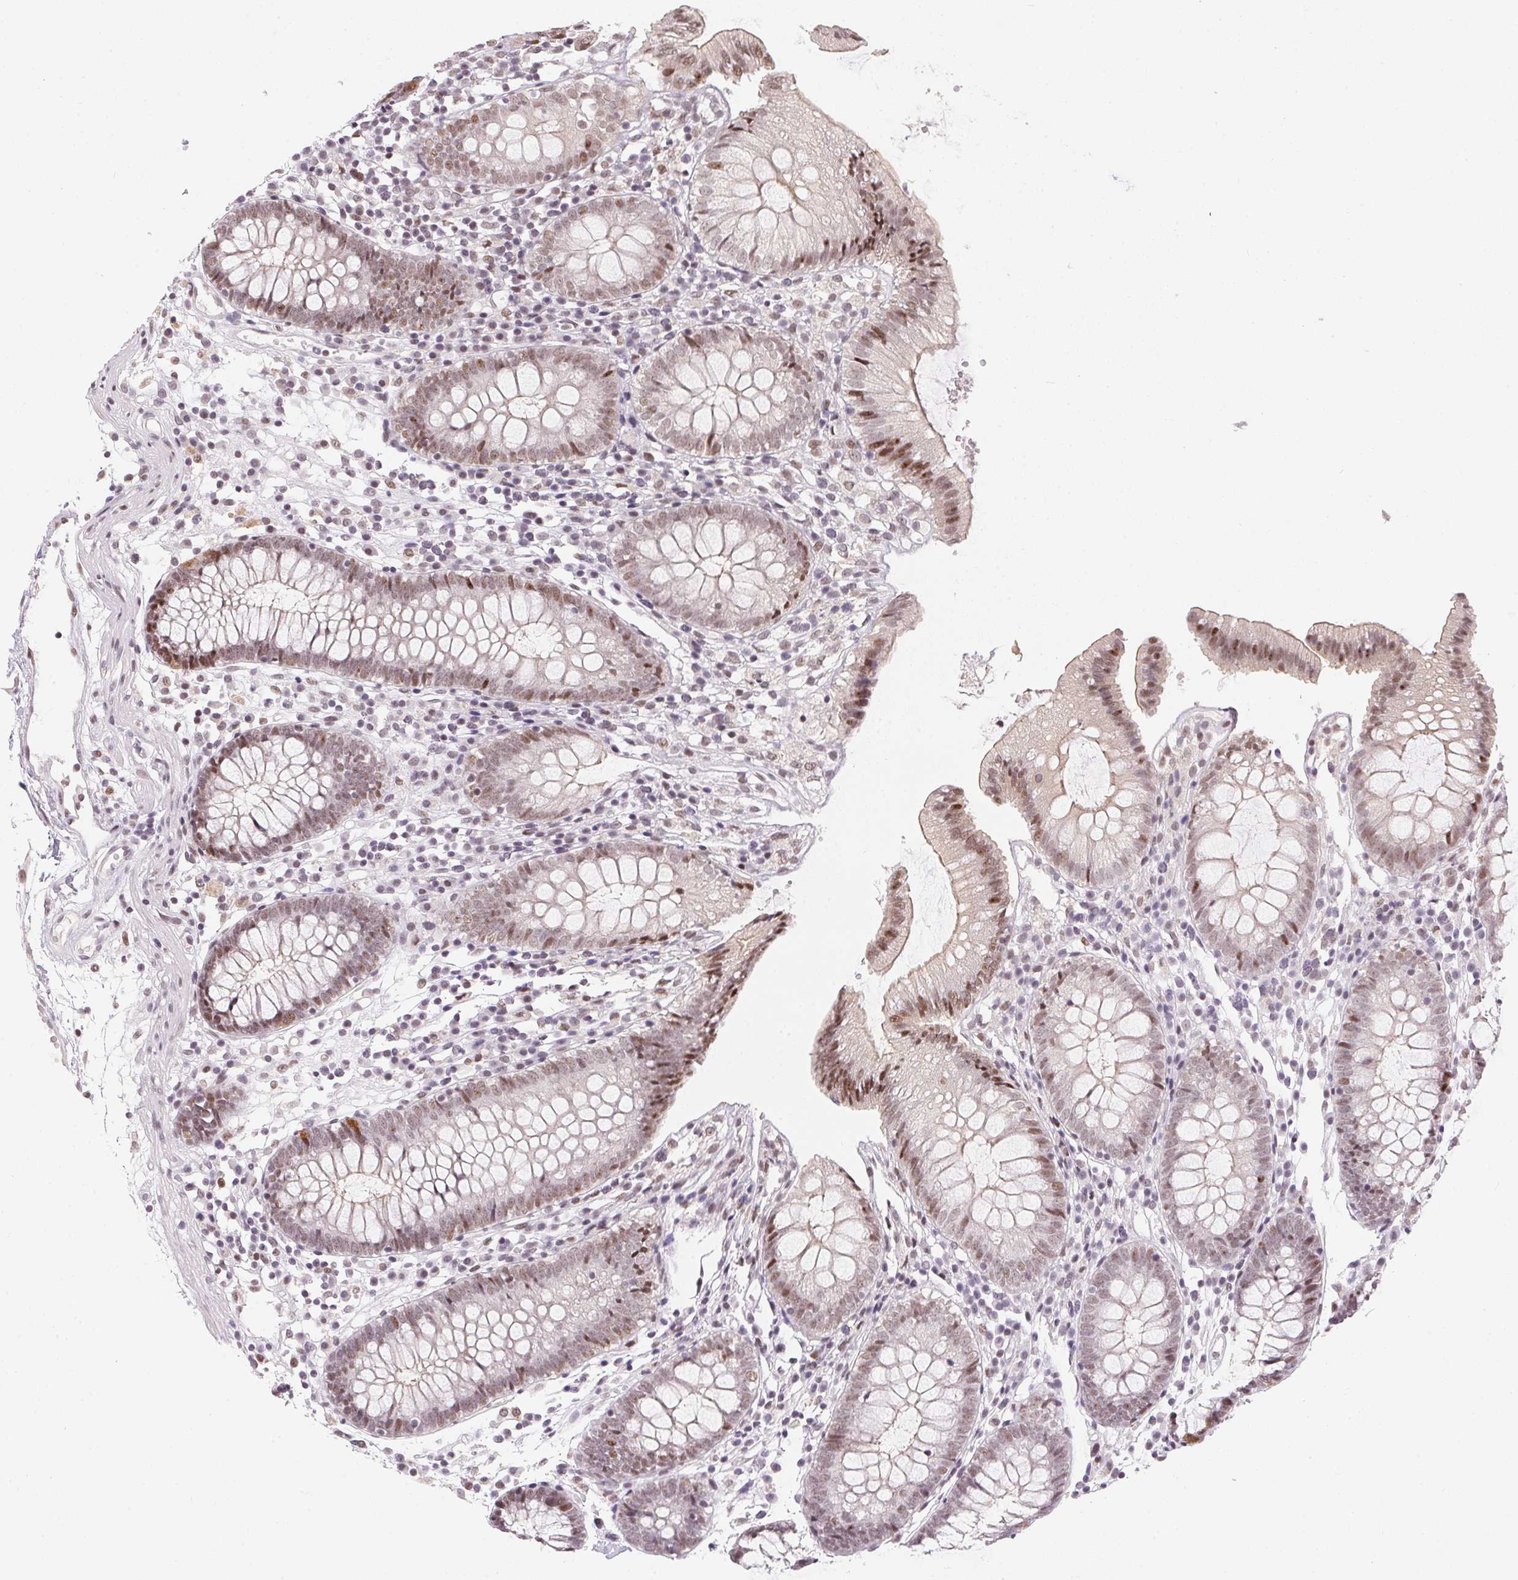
{"staining": {"intensity": "negative", "quantity": "none", "location": "none"}, "tissue": "colon", "cell_type": "Endothelial cells", "image_type": "normal", "snomed": [{"axis": "morphology", "description": "Normal tissue, NOS"}, {"axis": "morphology", "description": "Adenocarcinoma, NOS"}, {"axis": "topography", "description": "Colon"}], "caption": "Immunohistochemistry of benign human colon reveals no staining in endothelial cells. Nuclei are stained in blue.", "gene": "KDM4D", "patient": {"sex": "male", "age": 83}}